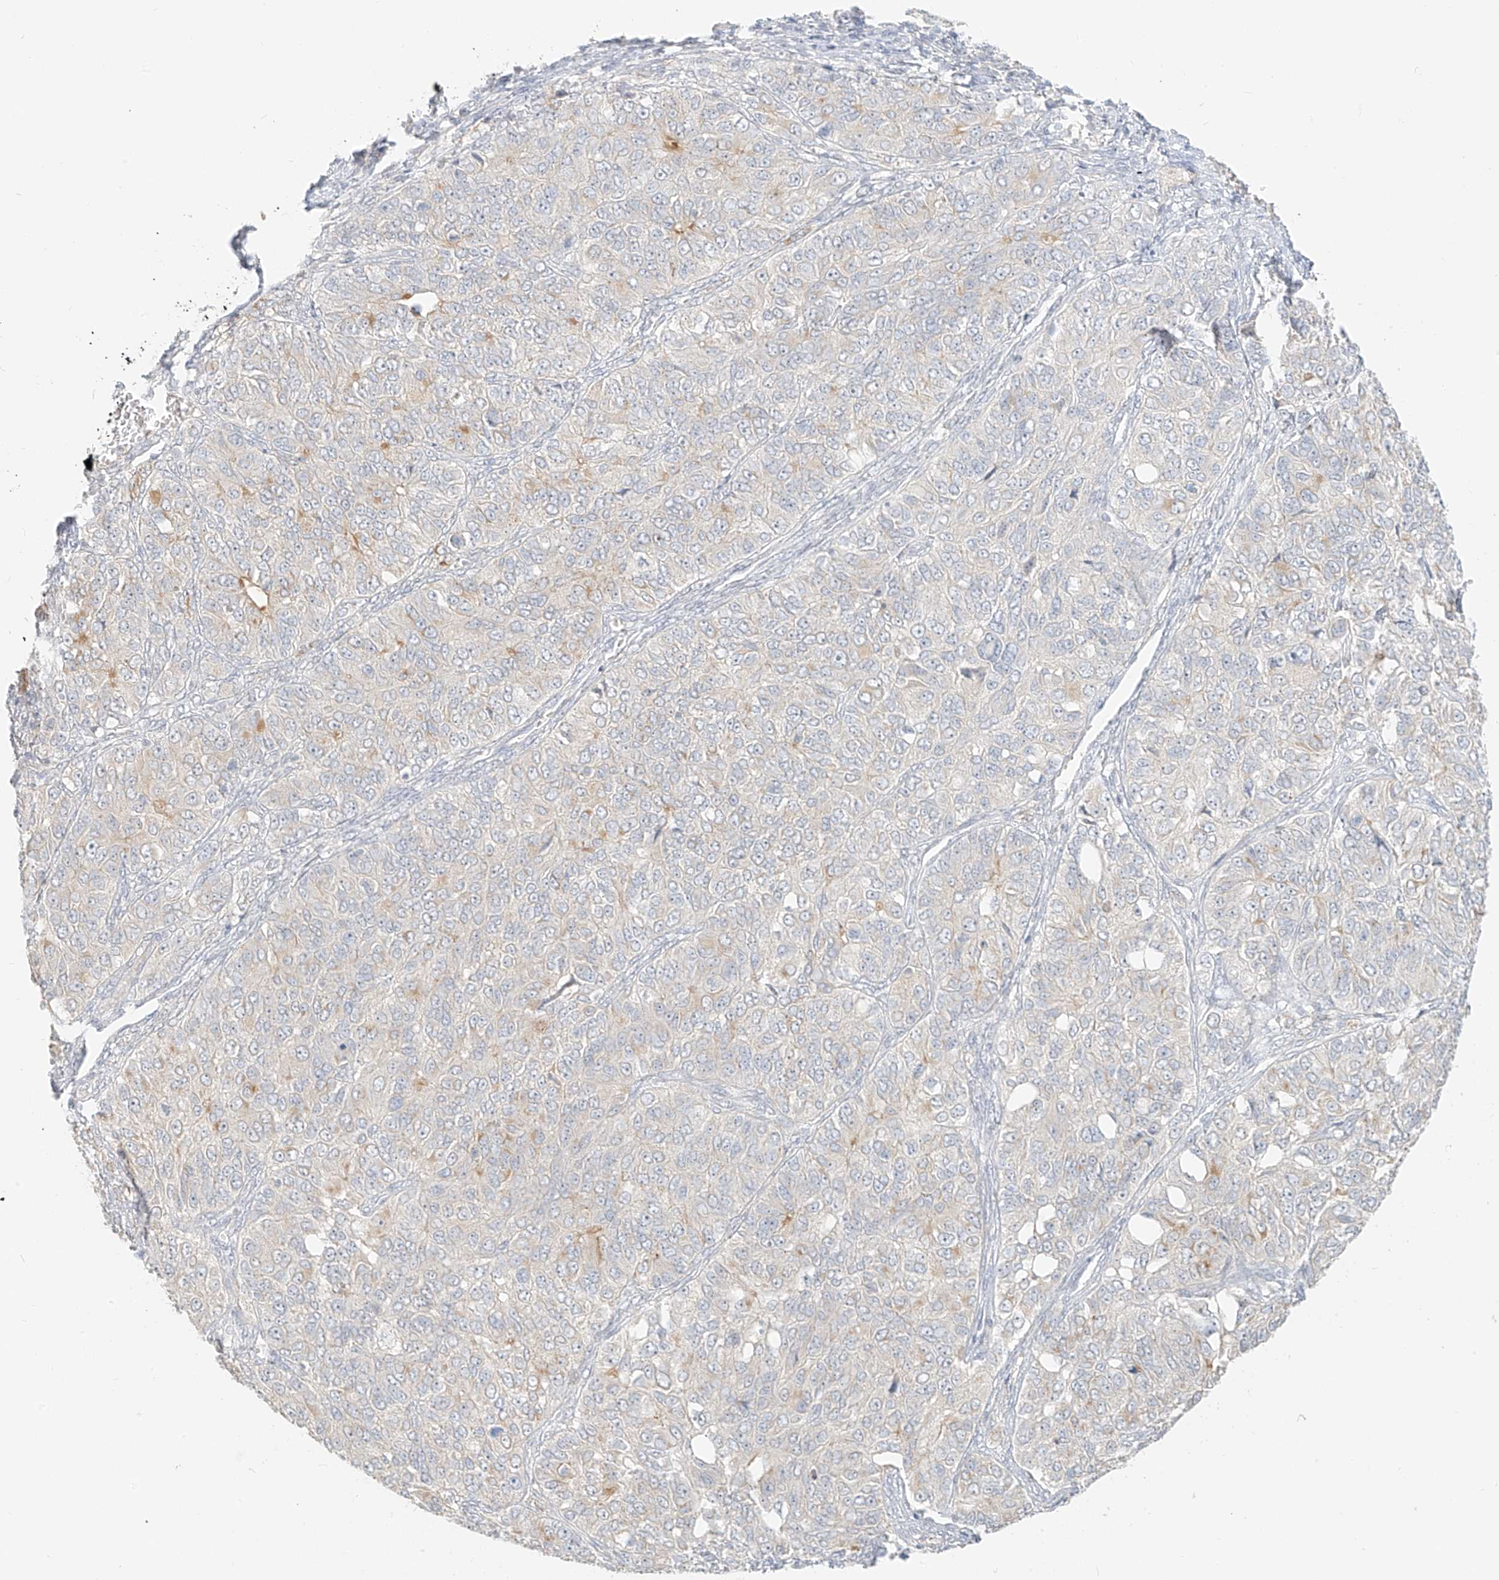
{"staining": {"intensity": "negative", "quantity": "none", "location": "none"}, "tissue": "ovarian cancer", "cell_type": "Tumor cells", "image_type": "cancer", "snomed": [{"axis": "morphology", "description": "Carcinoma, endometroid"}, {"axis": "topography", "description": "Ovary"}], "caption": "Ovarian cancer was stained to show a protein in brown. There is no significant expression in tumor cells.", "gene": "LIPT1", "patient": {"sex": "female", "age": 51}}